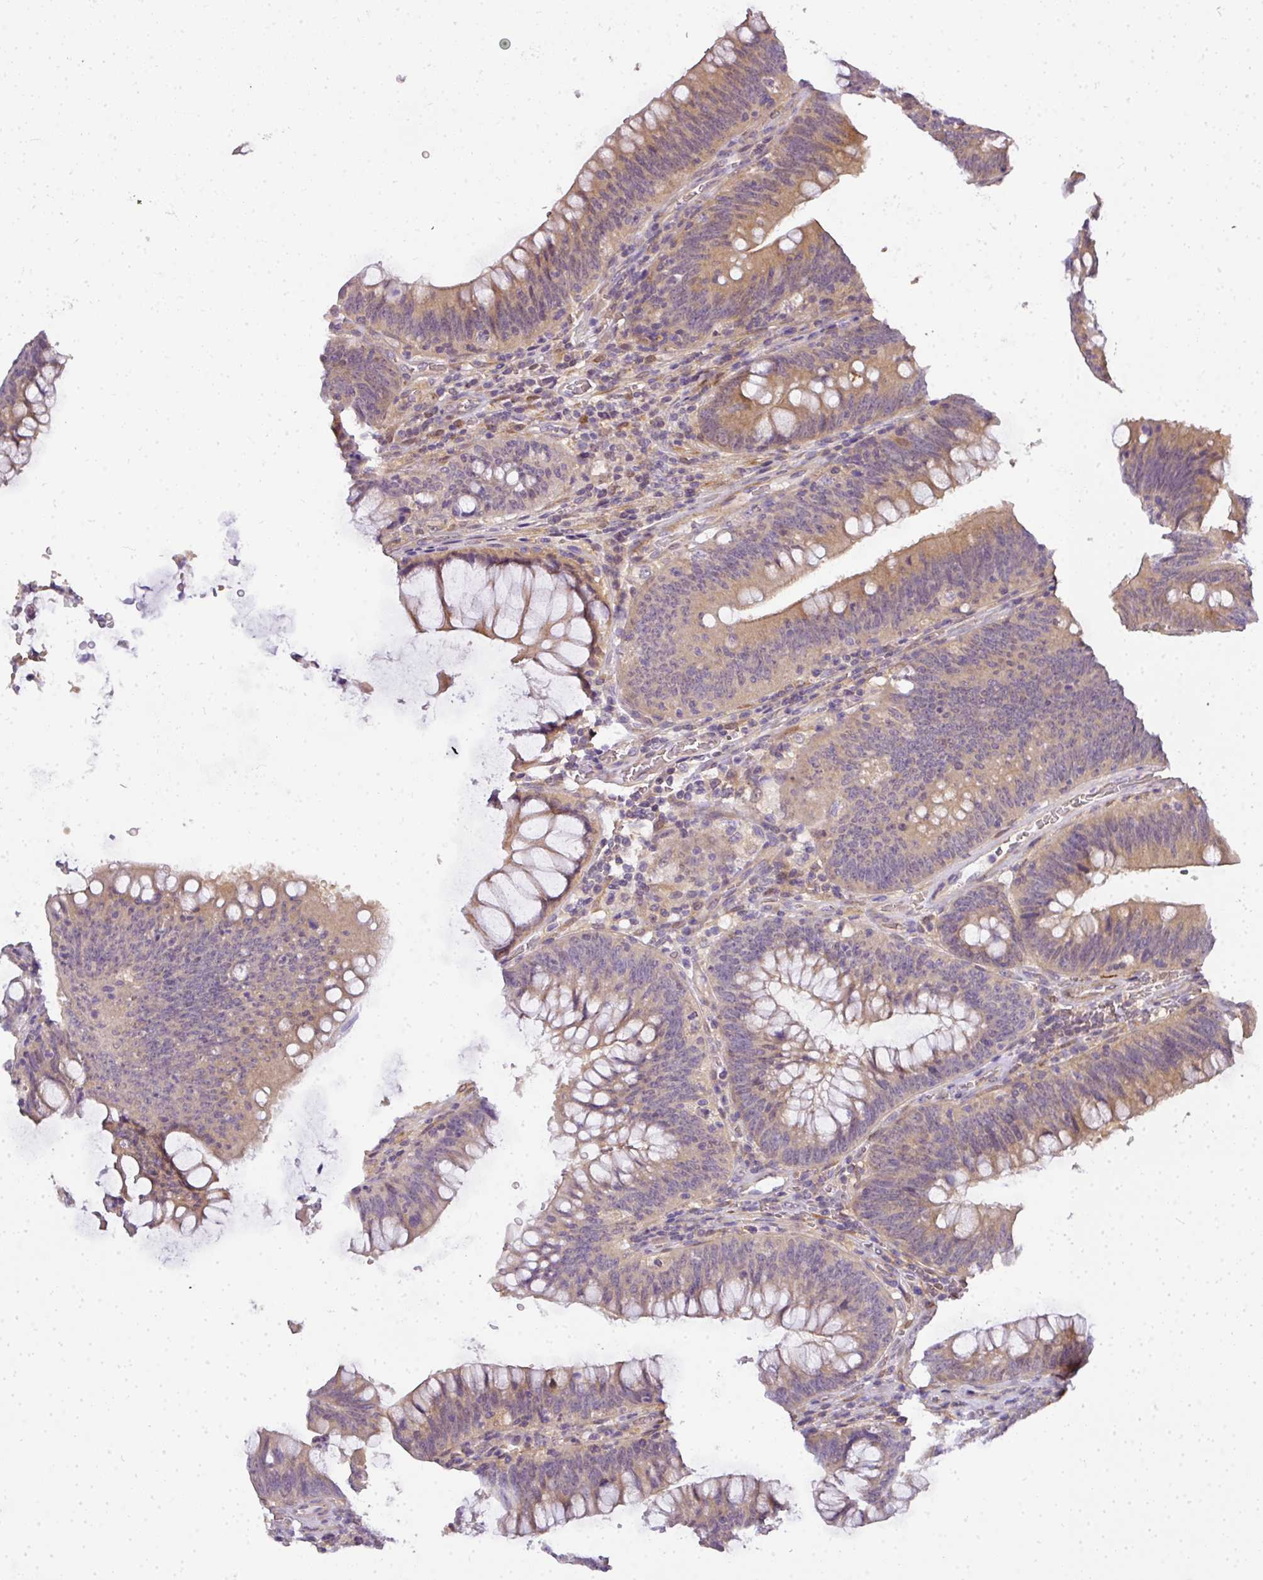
{"staining": {"intensity": "moderate", "quantity": "25%-75%", "location": "cytoplasmic/membranous"}, "tissue": "colorectal cancer", "cell_type": "Tumor cells", "image_type": "cancer", "snomed": [{"axis": "morphology", "description": "Normal tissue, NOS"}, {"axis": "topography", "description": "Colon"}], "caption": "Colorectal cancer was stained to show a protein in brown. There is medium levels of moderate cytoplasmic/membranous staining in approximately 25%-75% of tumor cells. (IHC, brightfield microscopy, high magnification).", "gene": "ADH5", "patient": {"sex": "female", "age": 82}}